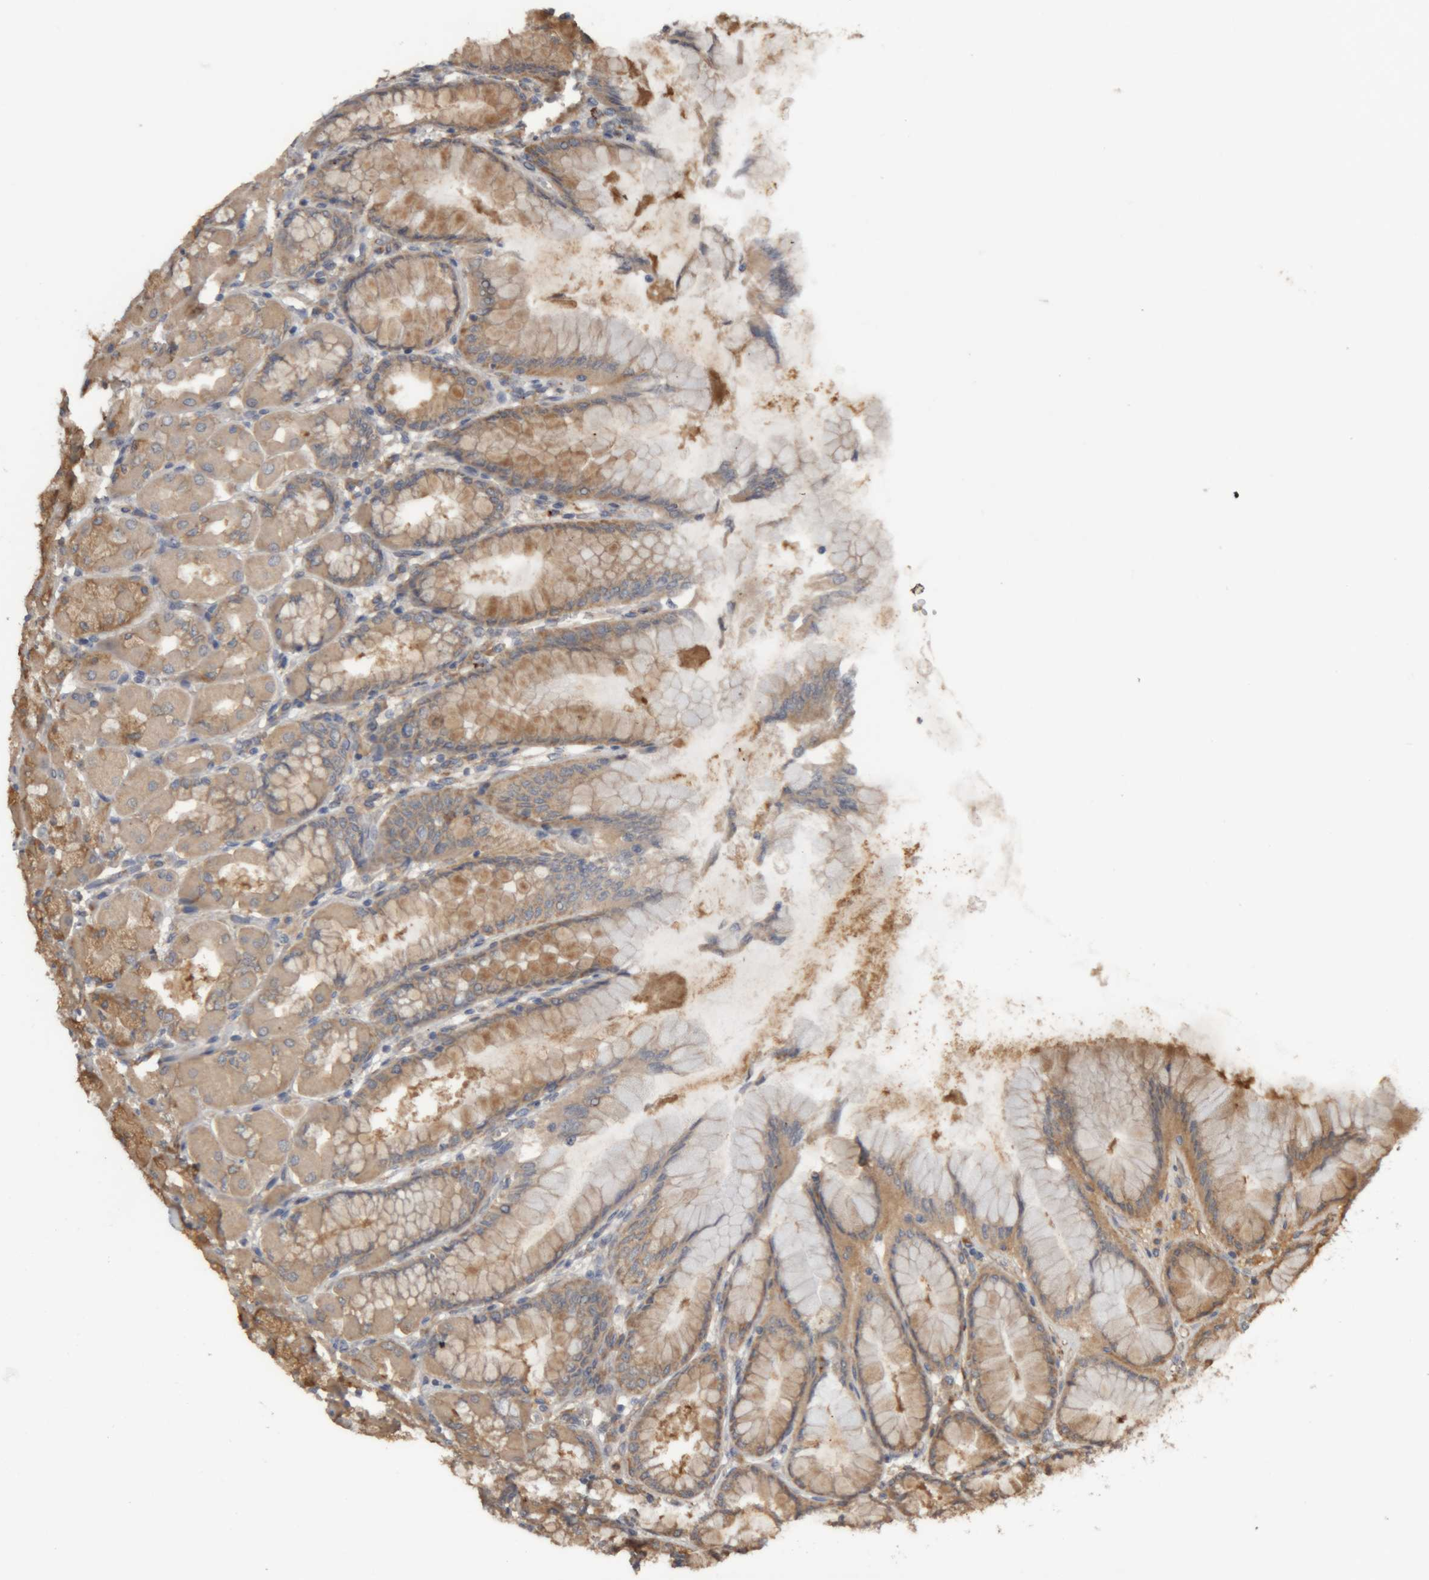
{"staining": {"intensity": "weak", "quantity": ">75%", "location": "cytoplasmic/membranous"}, "tissue": "stomach", "cell_type": "Glandular cells", "image_type": "normal", "snomed": [{"axis": "morphology", "description": "Normal tissue, NOS"}, {"axis": "topography", "description": "Stomach, upper"}], "caption": "Immunohistochemistry image of benign stomach: human stomach stained using immunohistochemistry (IHC) displays low levels of weak protein expression localized specifically in the cytoplasmic/membranous of glandular cells, appearing as a cytoplasmic/membranous brown color.", "gene": "TMED7", "patient": {"sex": "female", "age": 56}}